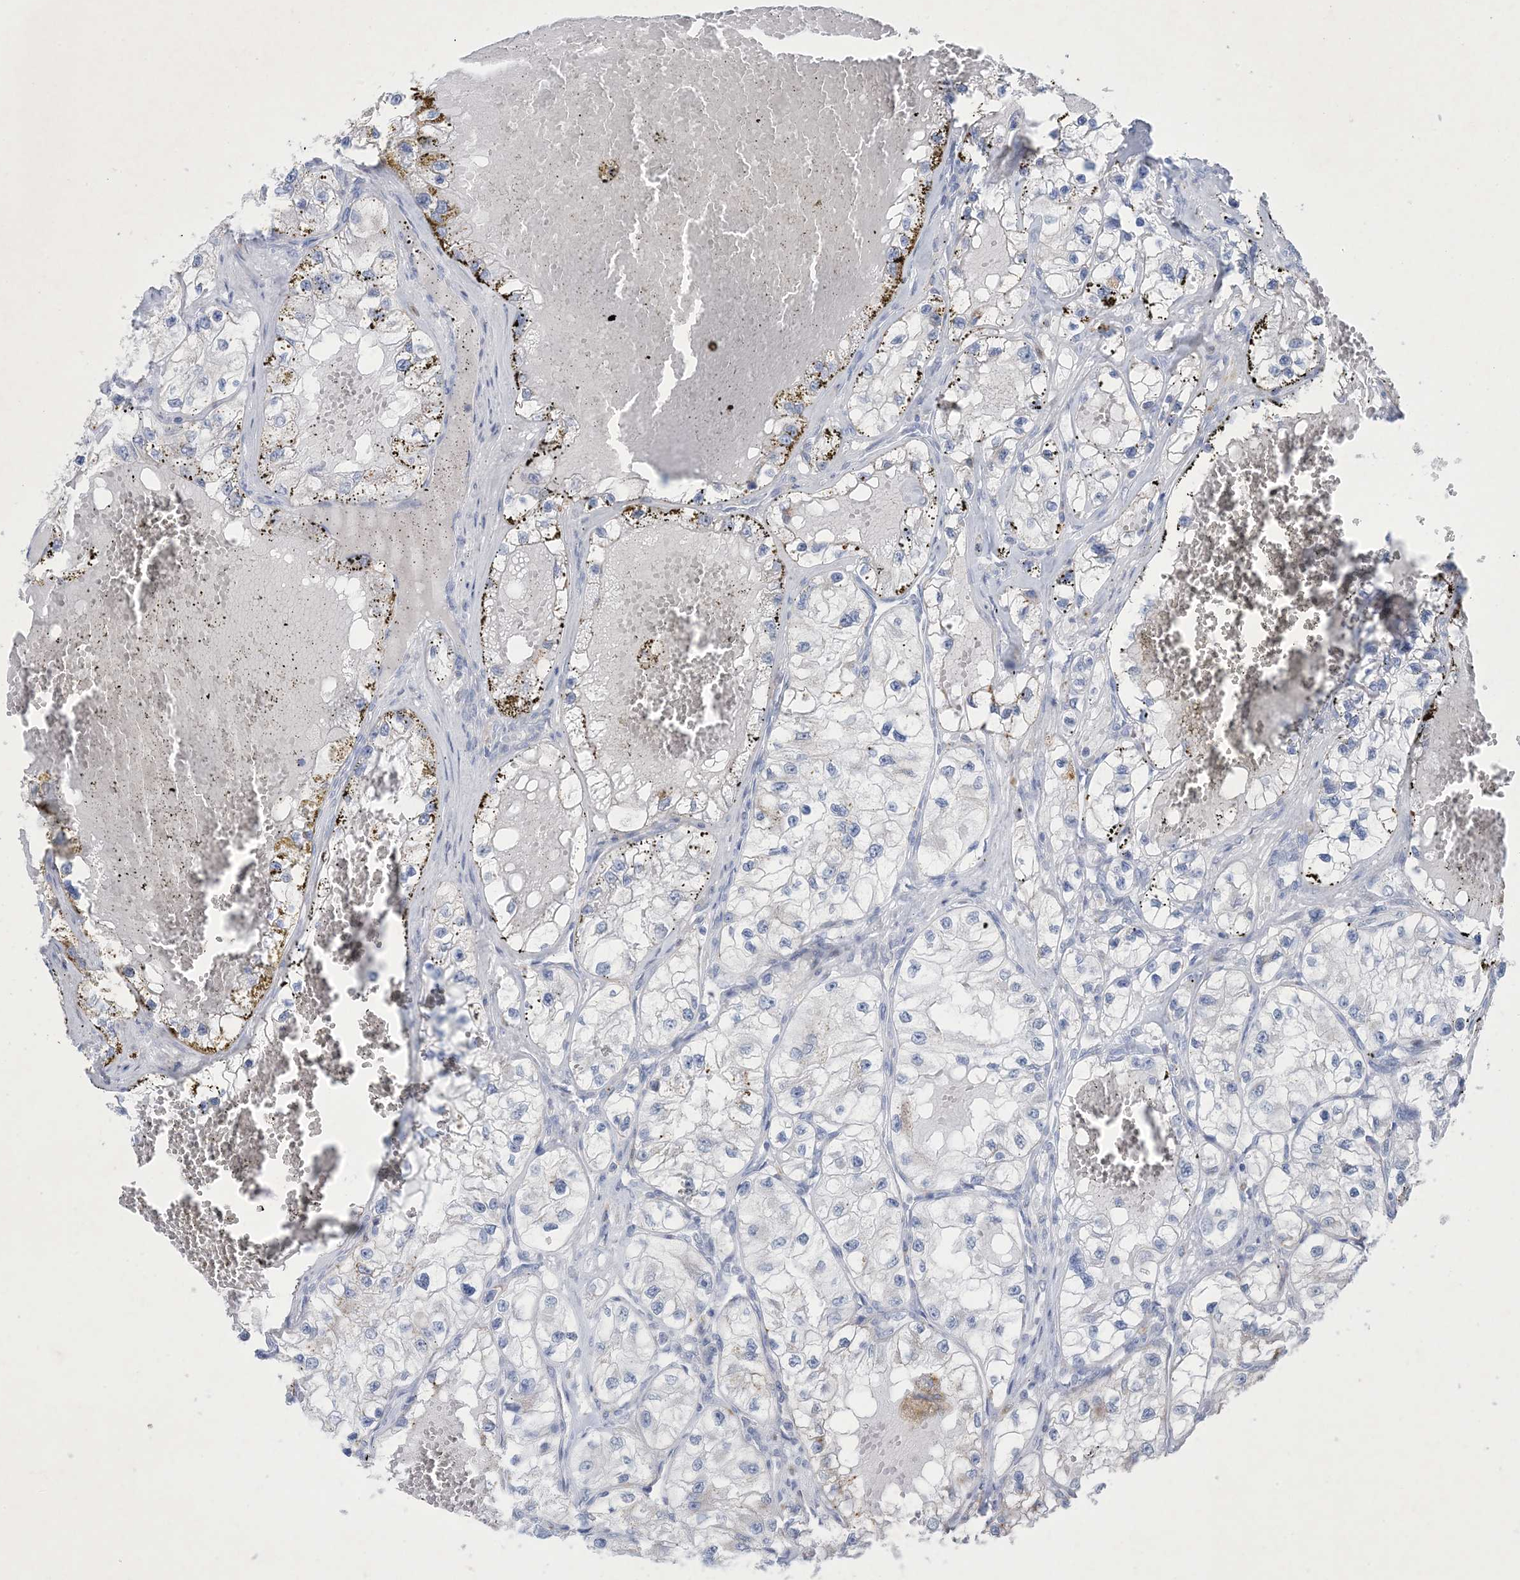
{"staining": {"intensity": "negative", "quantity": "none", "location": "none"}, "tissue": "renal cancer", "cell_type": "Tumor cells", "image_type": "cancer", "snomed": [{"axis": "morphology", "description": "Adenocarcinoma, NOS"}, {"axis": "topography", "description": "Kidney"}], "caption": "DAB (3,3'-diaminobenzidine) immunohistochemical staining of renal cancer (adenocarcinoma) demonstrates no significant positivity in tumor cells.", "gene": "GABRG1", "patient": {"sex": "female", "age": 57}}